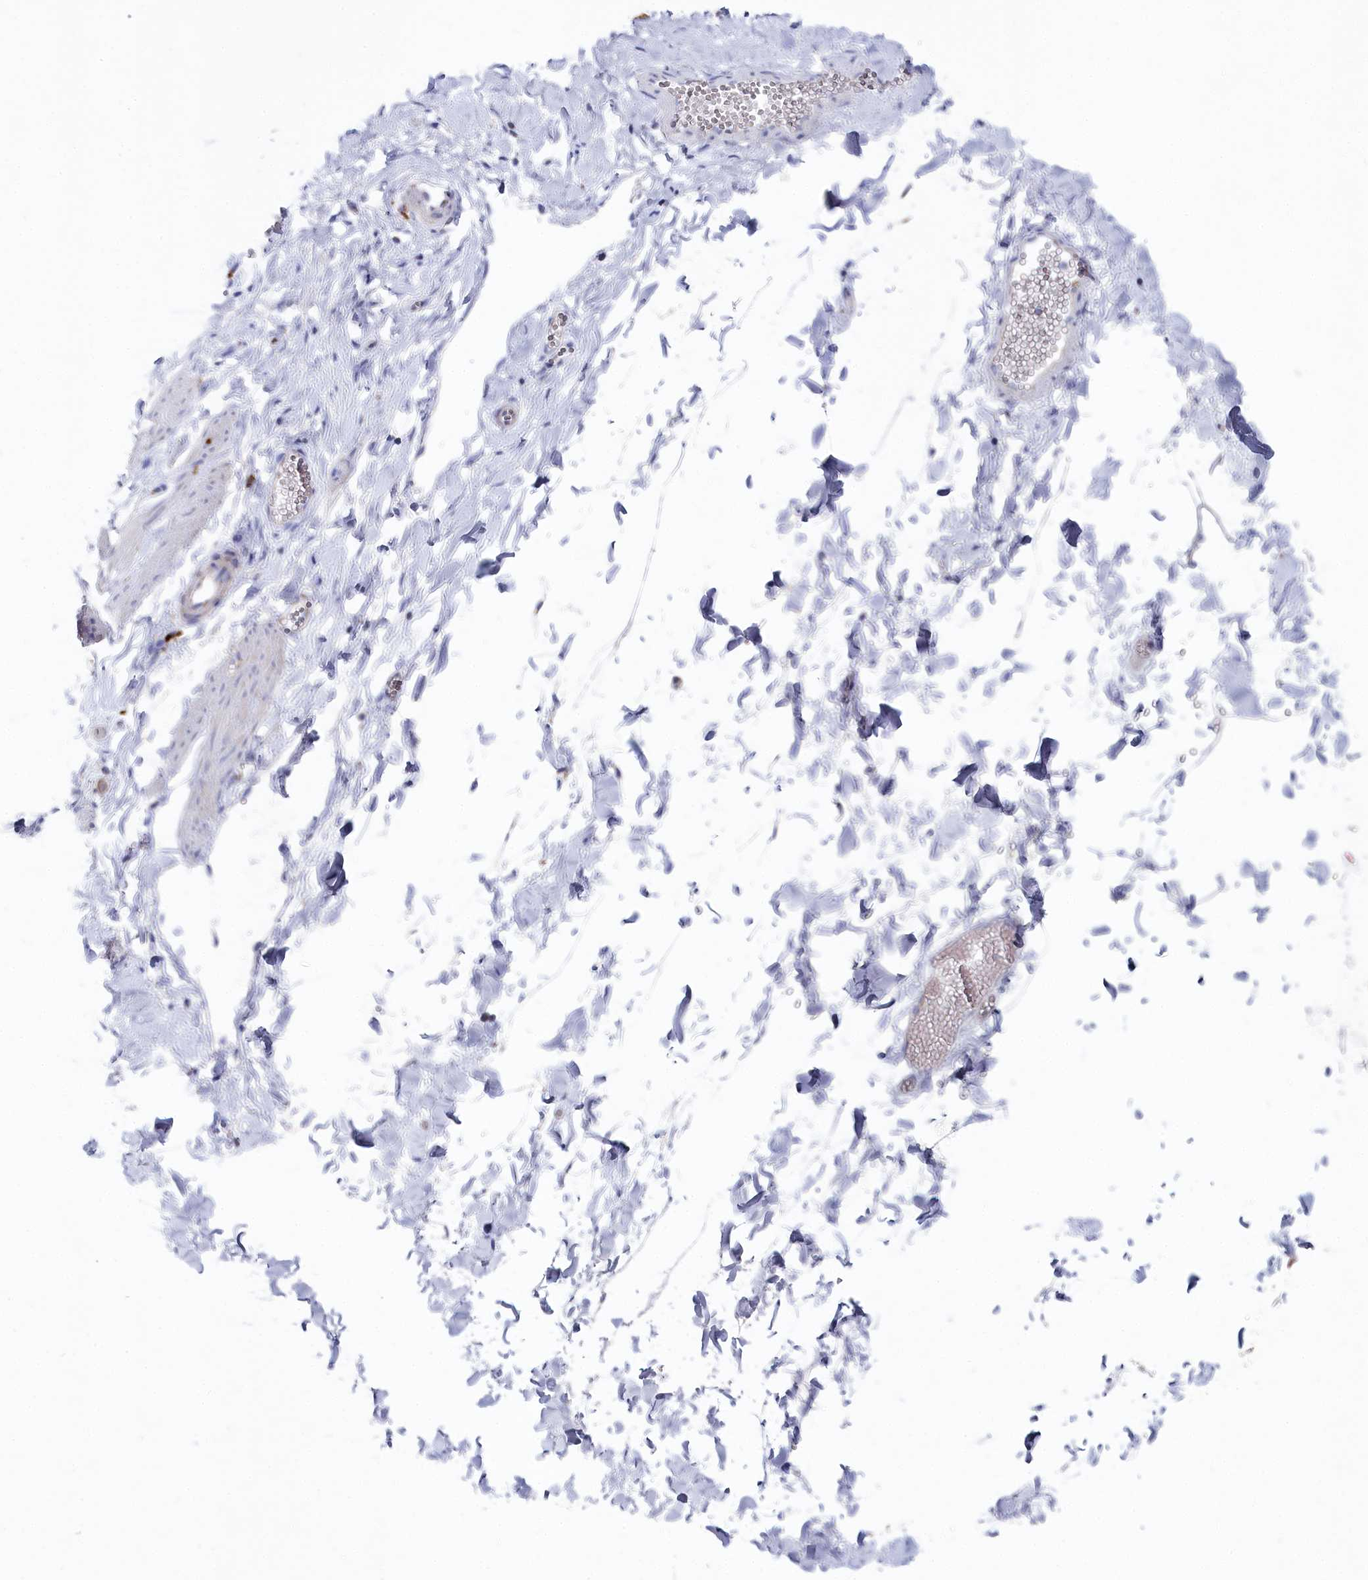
{"staining": {"intensity": "negative", "quantity": "none", "location": "none"}, "tissue": "adipose tissue", "cell_type": "Adipocytes", "image_type": "normal", "snomed": [{"axis": "morphology", "description": "Normal tissue, NOS"}, {"axis": "topography", "description": "Gallbladder"}, {"axis": "topography", "description": "Peripheral nerve tissue"}], "caption": "A high-resolution image shows immunohistochemistry (IHC) staining of benign adipose tissue, which shows no significant positivity in adipocytes.", "gene": "GLS2", "patient": {"sex": "male", "age": 38}}